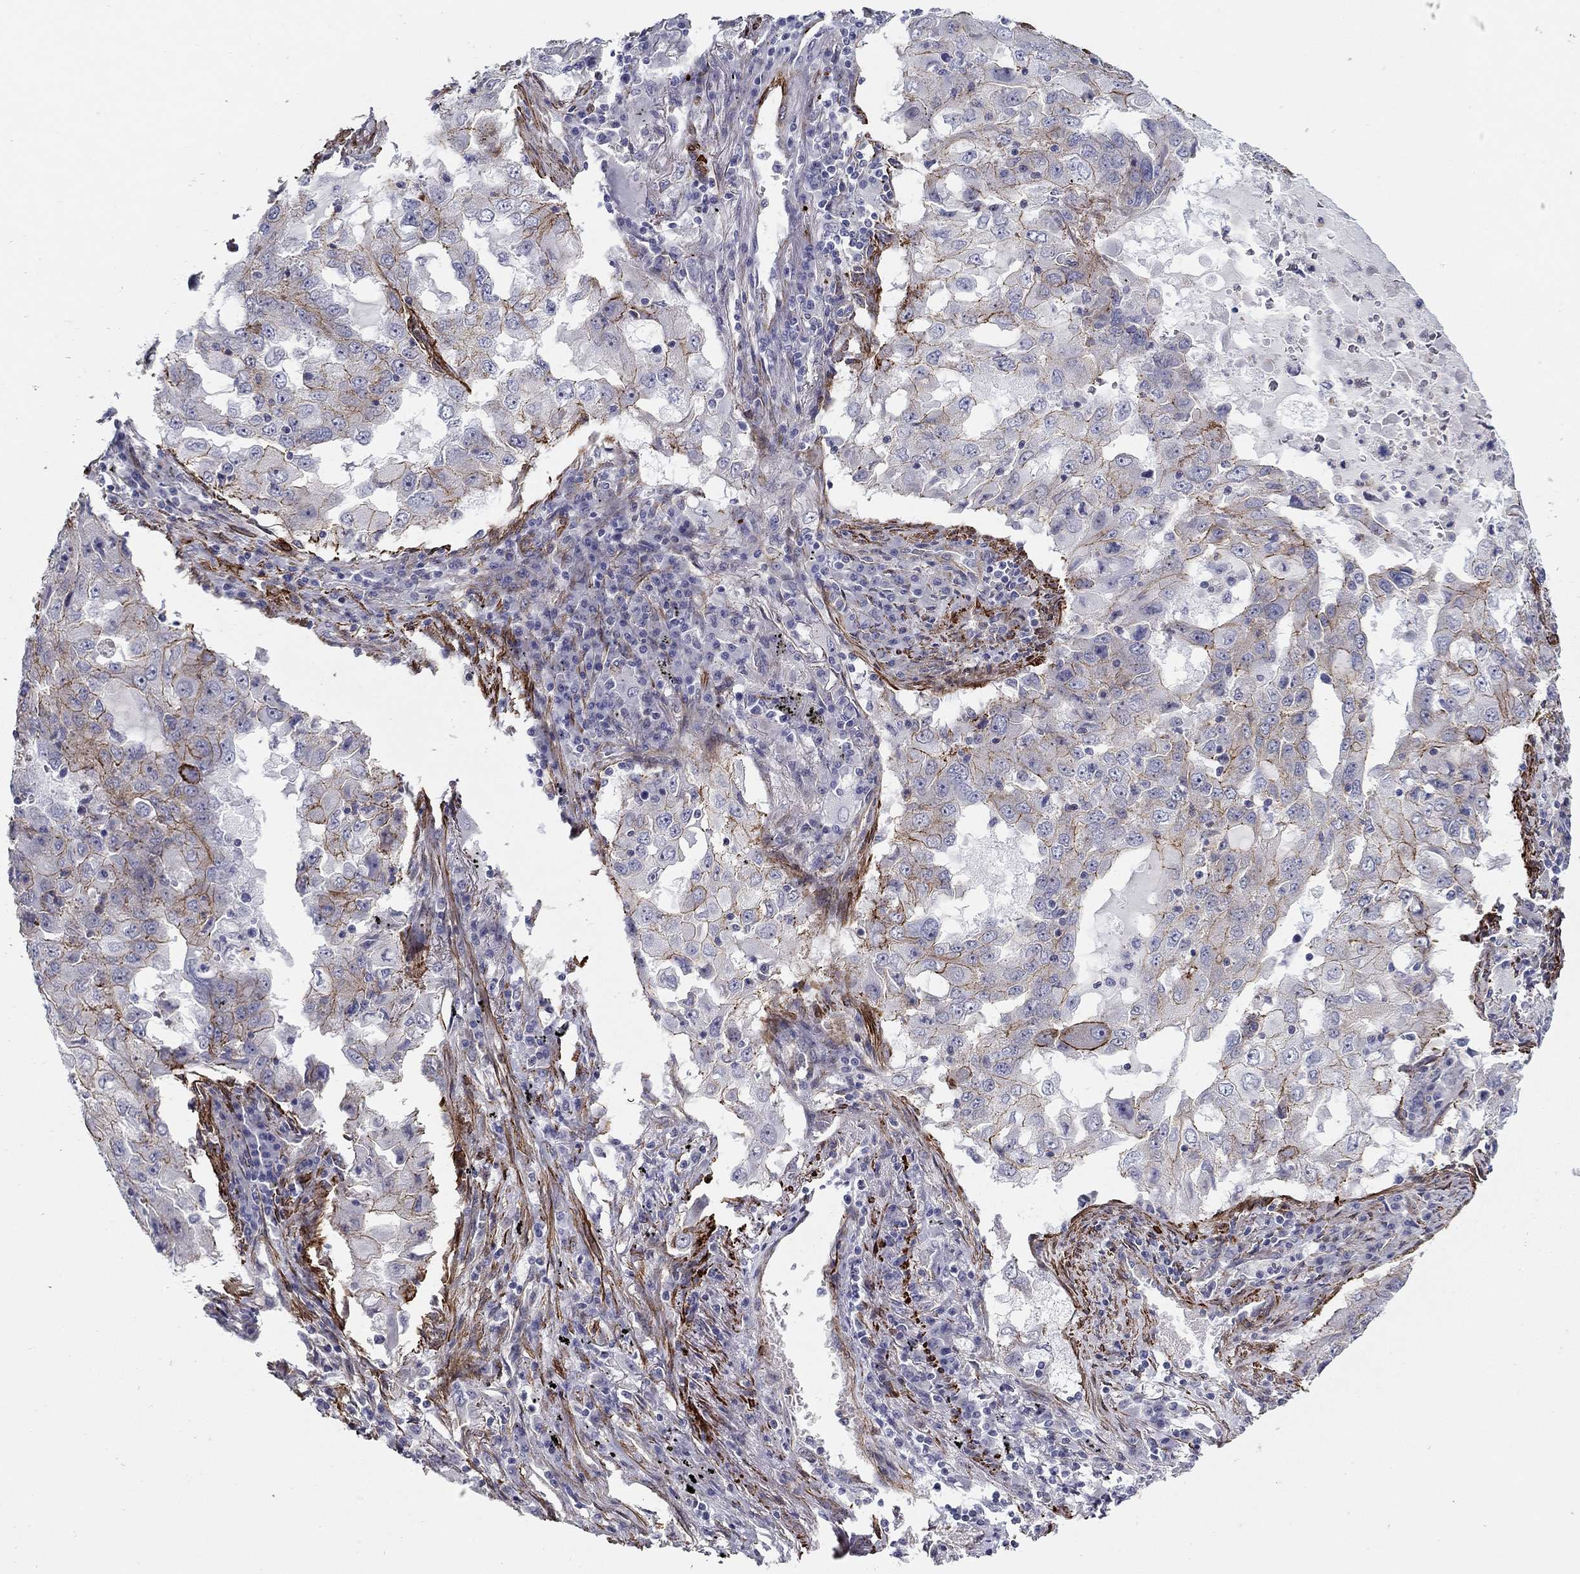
{"staining": {"intensity": "moderate", "quantity": "25%-75%", "location": "cytoplasmic/membranous"}, "tissue": "lung cancer", "cell_type": "Tumor cells", "image_type": "cancer", "snomed": [{"axis": "morphology", "description": "Adenocarcinoma, NOS"}, {"axis": "topography", "description": "Lung"}], "caption": "High-power microscopy captured an immunohistochemistry (IHC) image of lung adenocarcinoma, revealing moderate cytoplasmic/membranous expression in approximately 25%-75% of tumor cells. Immunohistochemistry (ihc) stains the protein in brown and the nuclei are stained blue.", "gene": "KRBA1", "patient": {"sex": "female", "age": 61}}